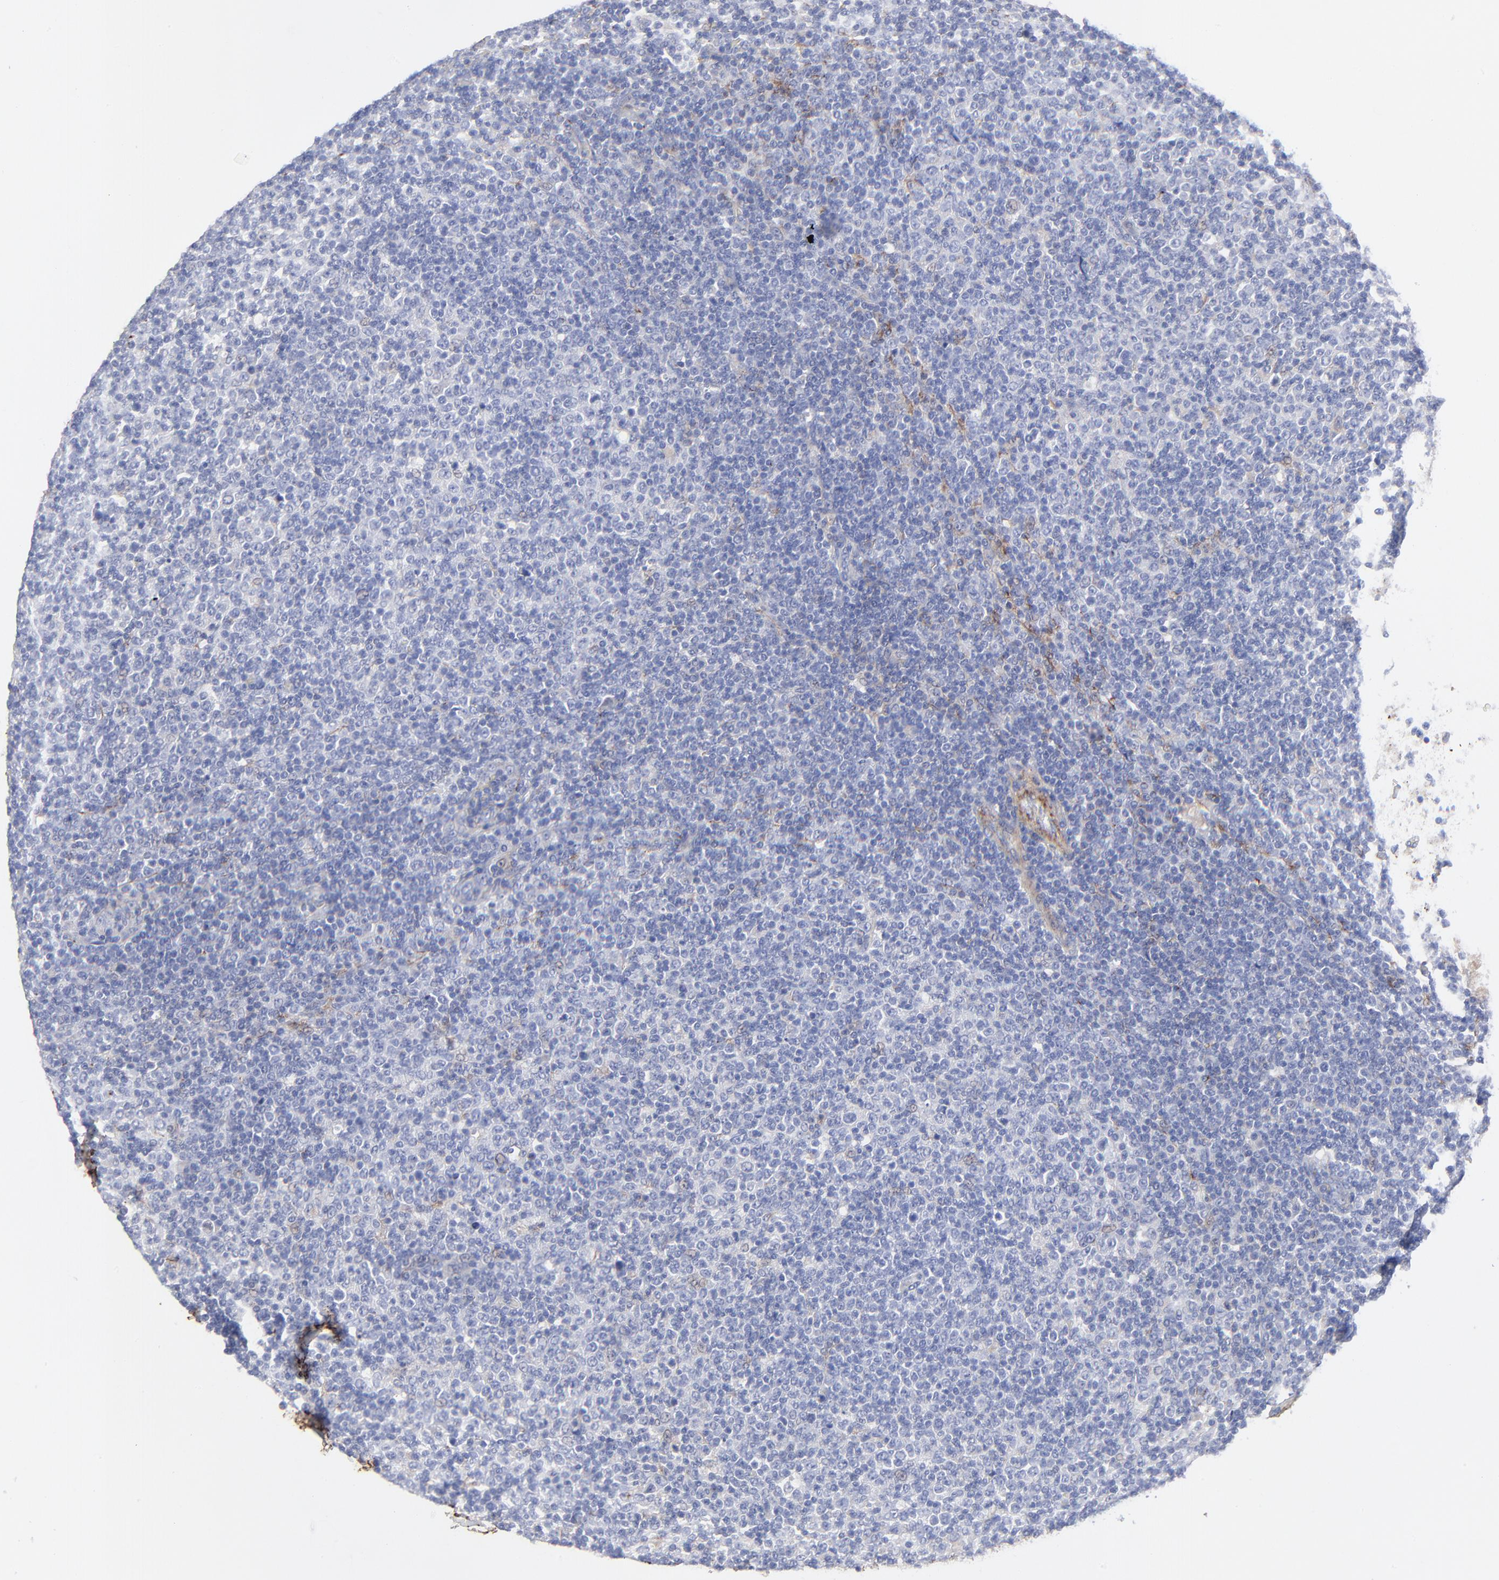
{"staining": {"intensity": "negative", "quantity": "none", "location": "none"}, "tissue": "lymphoma", "cell_type": "Tumor cells", "image_type": "cancer", "snomed": [{"axis": "morphology", "description": "Malignant lymphoma, non-Hodgkin's type, Low grade"}, {"axis": "topography", "description": "Lymph node"}], "caption": "Tumor cells show no significant protein expression in lymphoma.", "gene": "FBLN2", "patient": {"sex": "male", "age": 70}}